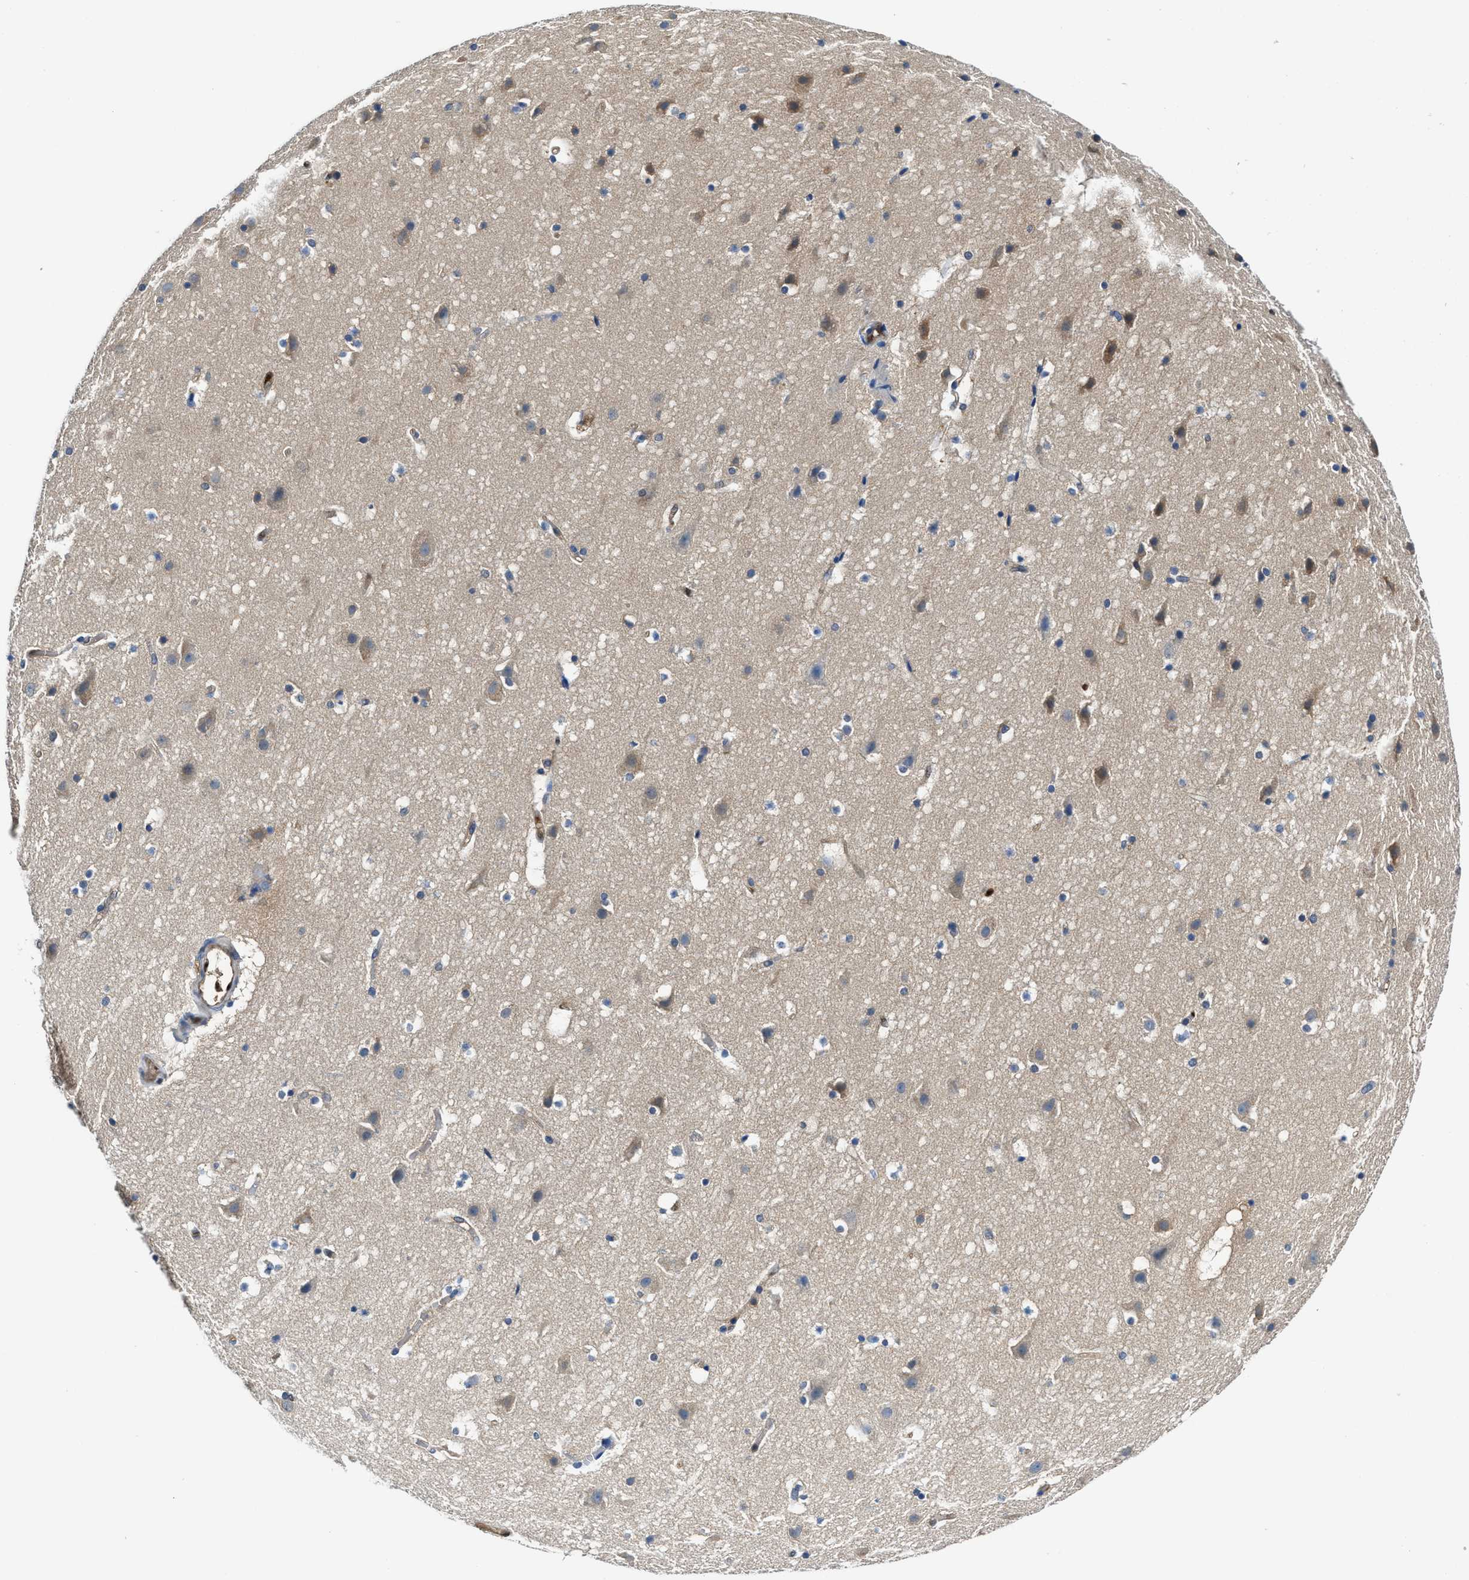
{"staining": {"intensity": "moderate", "quantity": ">75%", "location": "cytoplasmic/membranous"}, "tissue": "cerebral cortex", "cell_type": "Endothelial cells", "image_type": "normal", "snomed": [{"axis": "morphology", "description": "Normal tissue, NOS"}, {"axis": "topography", "description": "Cerebral cortex"}], "caption": "IHC (DAB) staining of benign cerebral cortex reveals moderate cytoplasmic/membranous protein positivity in approximately >75% of endothelial cells.", "gene": "LTA4H", "patient": {"sex": "male", "age": 45}}